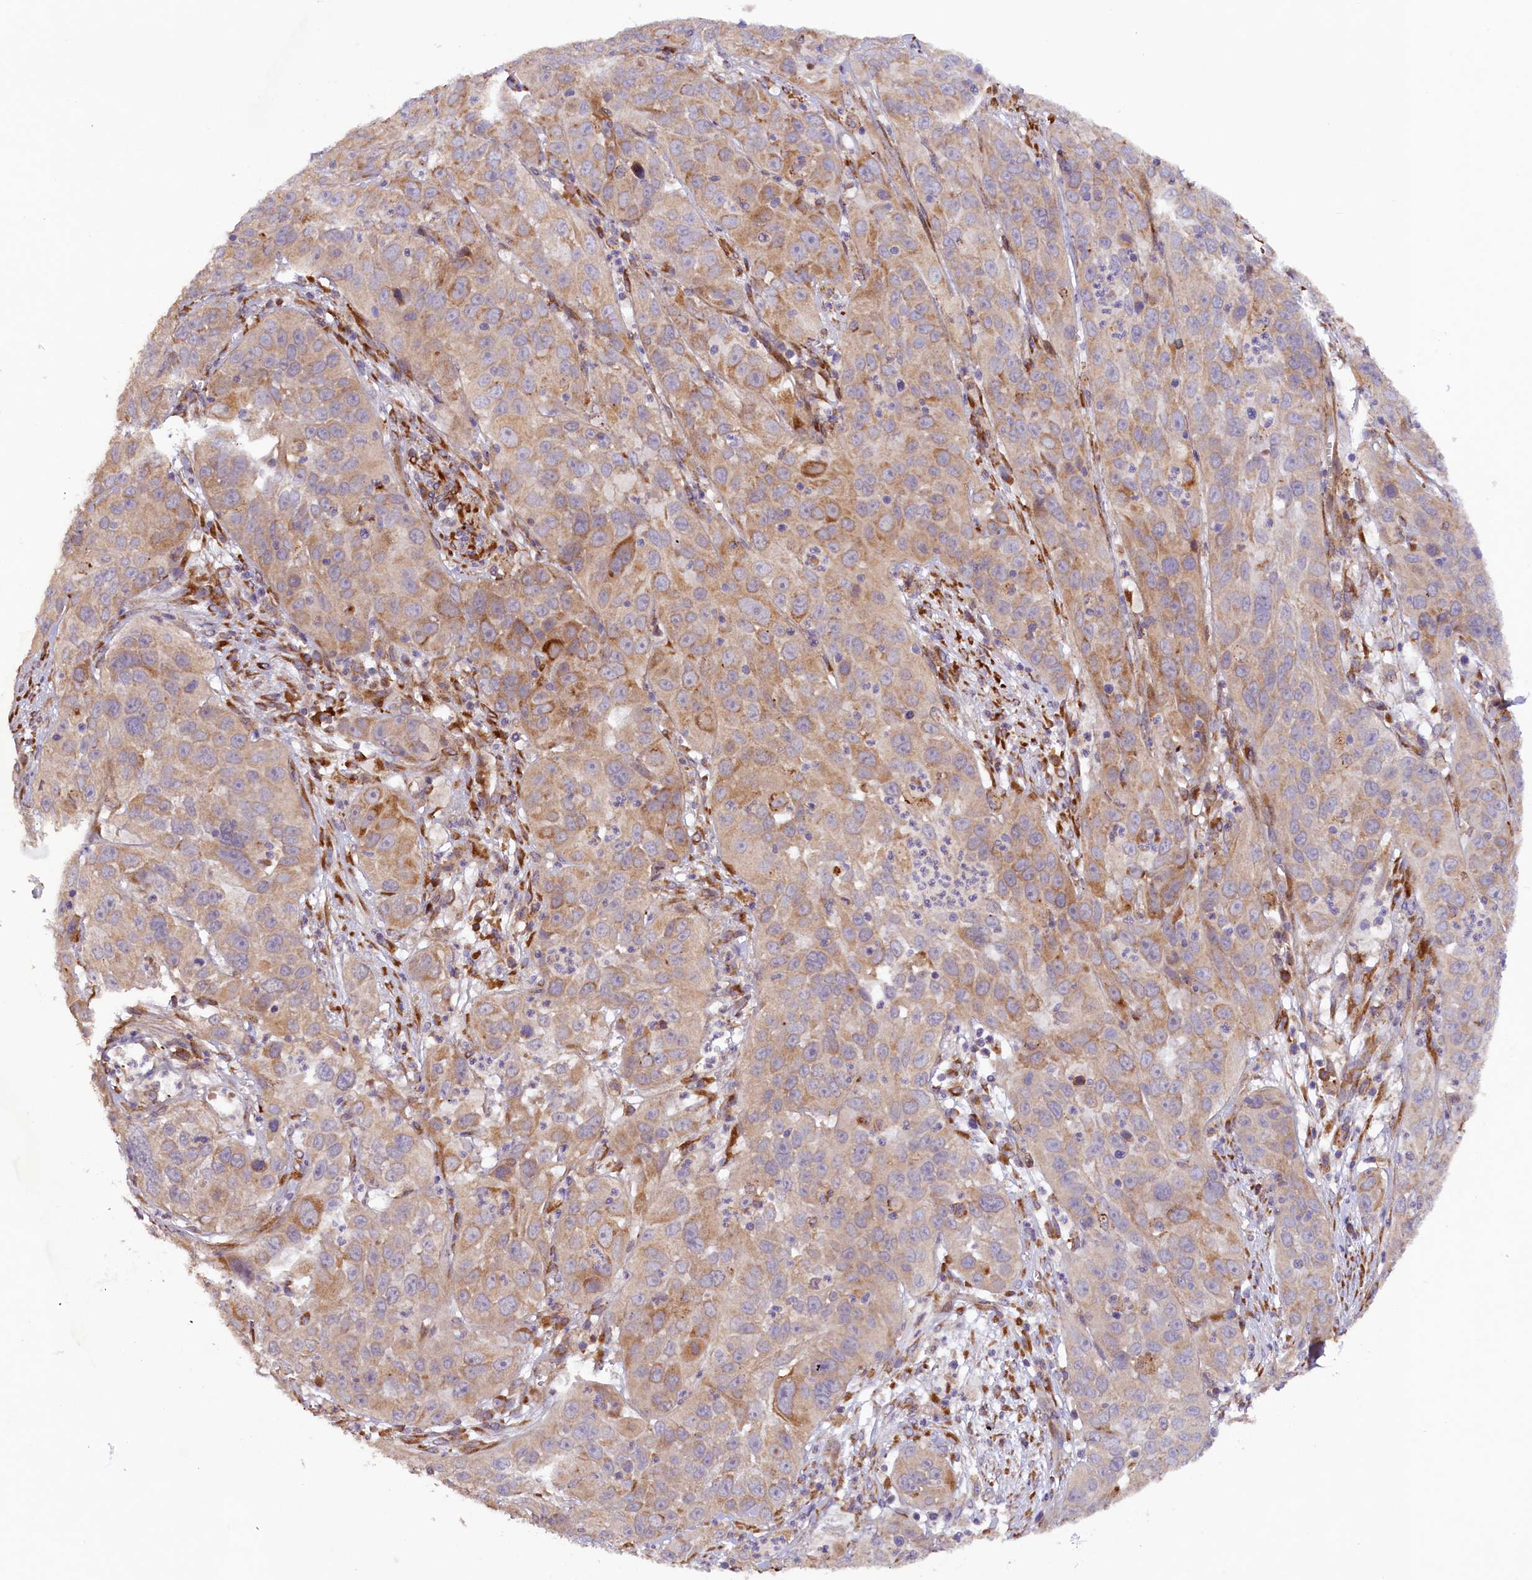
{"staining": {"intensity": "moderate", "quantity": "25%-75%", "location": "cytoplasmic/membranous"}, "tissue": "cervical cancer", "cell_type": "Tumor cells", "image_type": "cancer", "snomed": [{"axis": "morphology", "description": "Squamous cell carcinoma, NOS"}, {"axis": "topography", "description": "Cervix"}], "caption": "Protein analysis of squamous cell carcinoma (cervical) tissue displays moderate cytoplasmic/membranous expression in about 25%-75% of tumor cells.", "gene": "SSC5D", "patient": {"sex": "female", "age": 32}}